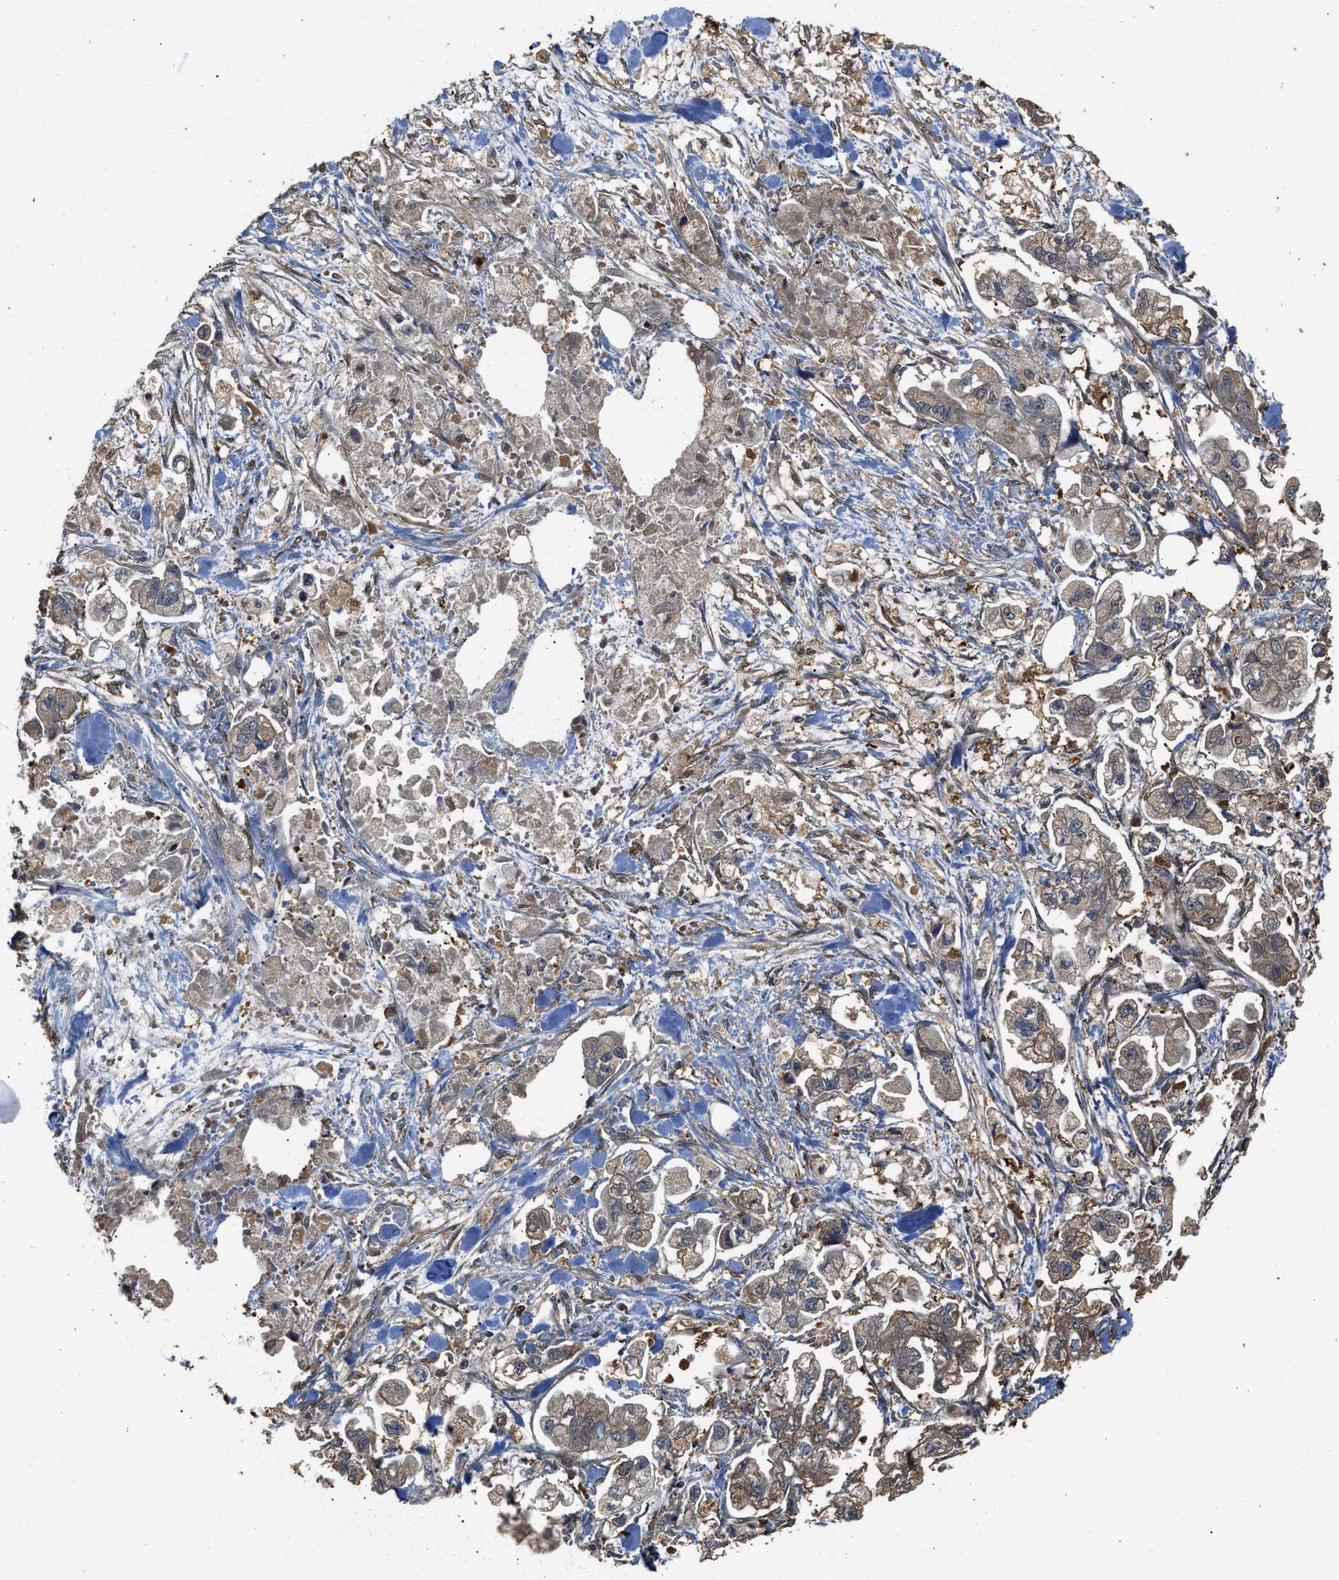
{"staining": {"intensity": "weak", "quantity": "<25%", "location": "cytoplasmic/membranous"}, "tissue": "stomach cancer", "cell_type": "Tumor cells", "image_type": "cancer", "snomed": [{"axis": "morphology", "description": "Normal tissue, NOS"}, {"axis": "morphology", "description": "Adenocarcinoma, NOS"}, {"axis": "topography", "description": "Stomach"}], "caption": "Immunohistochemistry micrograph of human stomach cancer (adenocarcinoma) stained for a protein (brown), which demonstrates no expression in tumor cells.", "gene": "ARHGDIA", "patient": {"sex": "male", "age": 62}}